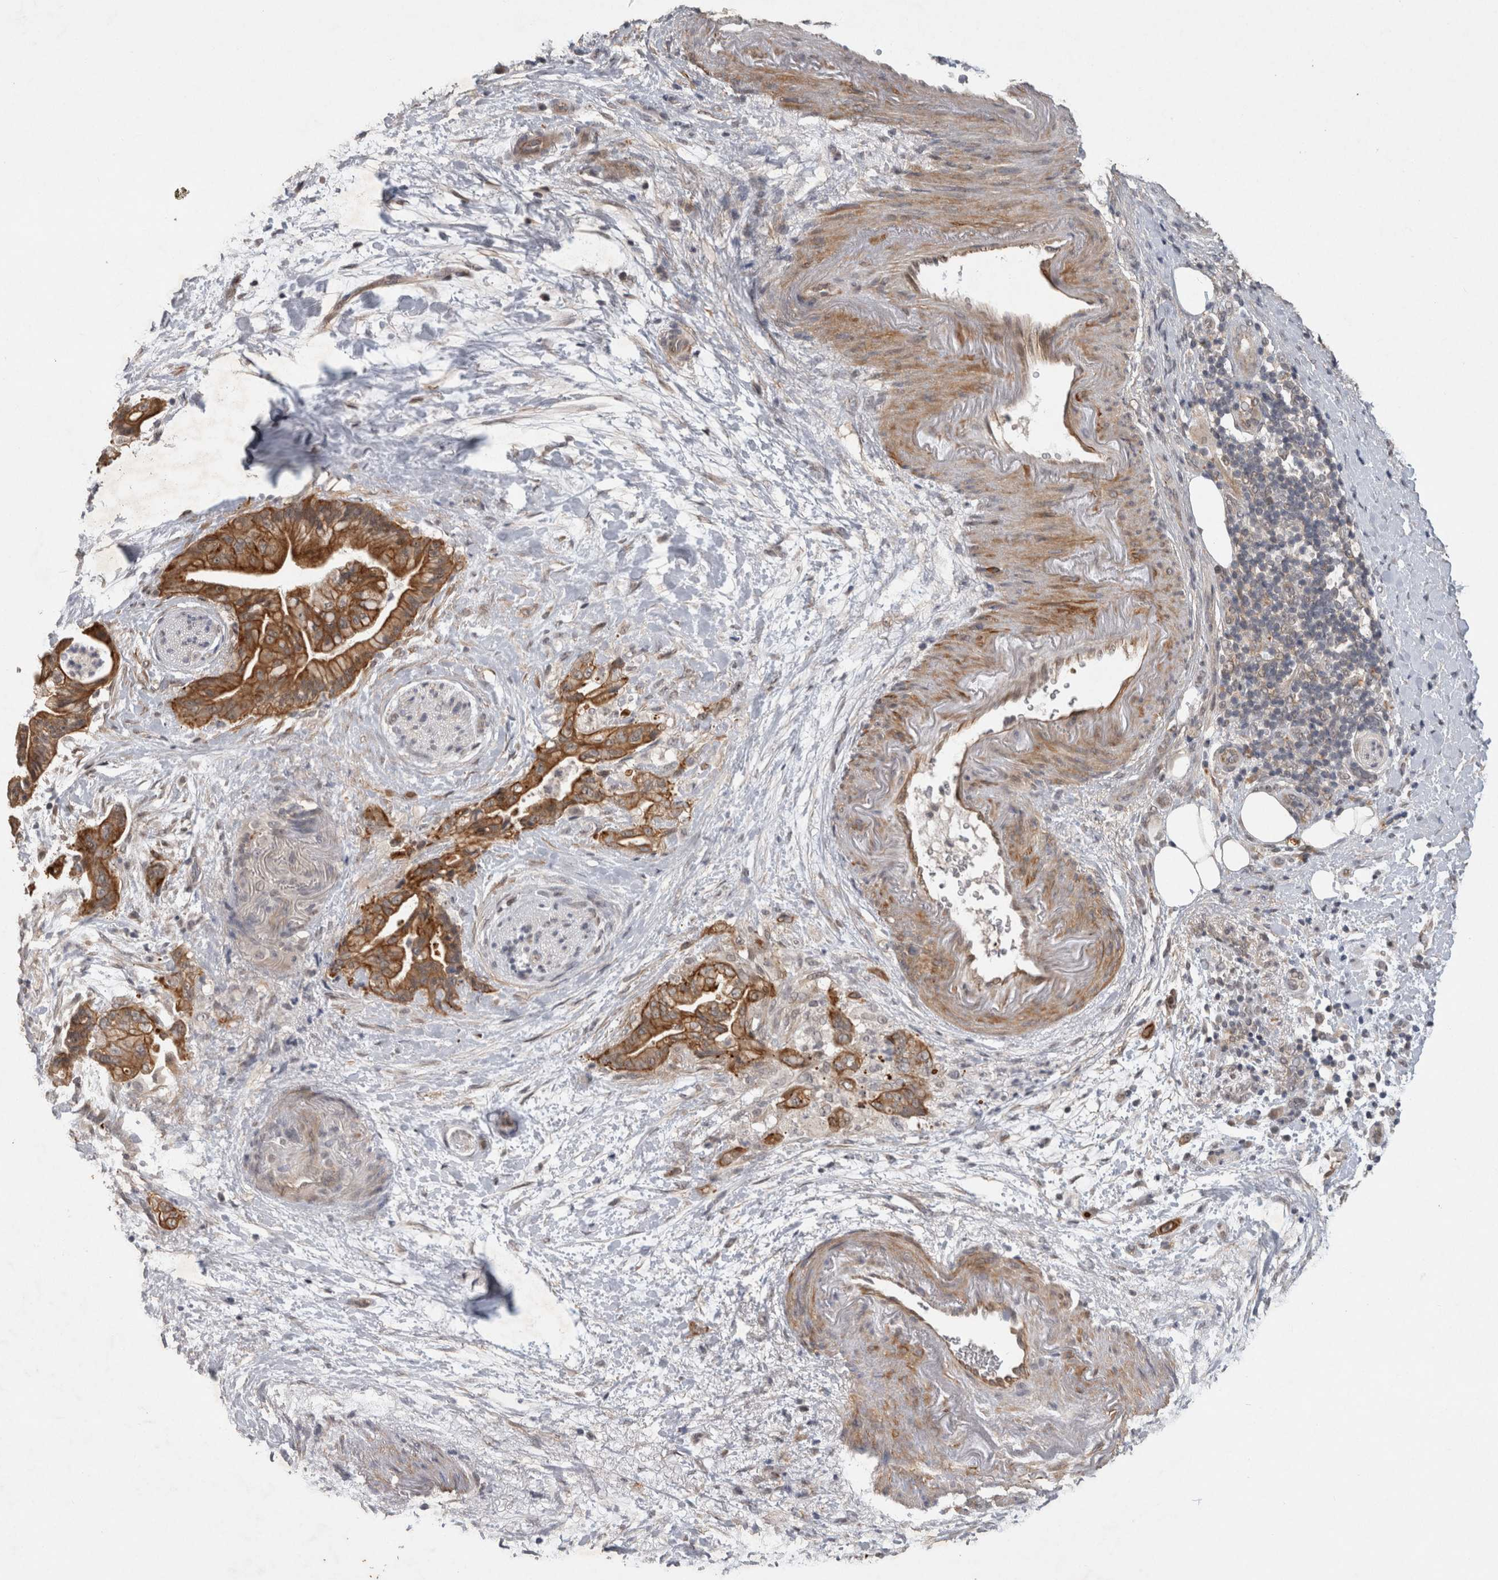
{"staining": {"intensity": "strong", "quantity": ">75%", "location": "cytoplasmic/membranous"}, "tissue": "pancreatic cancer", "cell_type": "Tumor cells", "image_type": "cancer", "snomed": [{"axis": "morphology", "description": "Adenocarcinoma, NOS"}, {"axis": "topography", "description": "Pancreas"}], "caption": "Protein expression analysis of human adenocarcinoma (pancreatic) reveals strong cytoplasmic/membranous positivity in about >75% of tumor cells.", "gene": "RHPN1", "patient": {"sex": "male", "age": 59}}